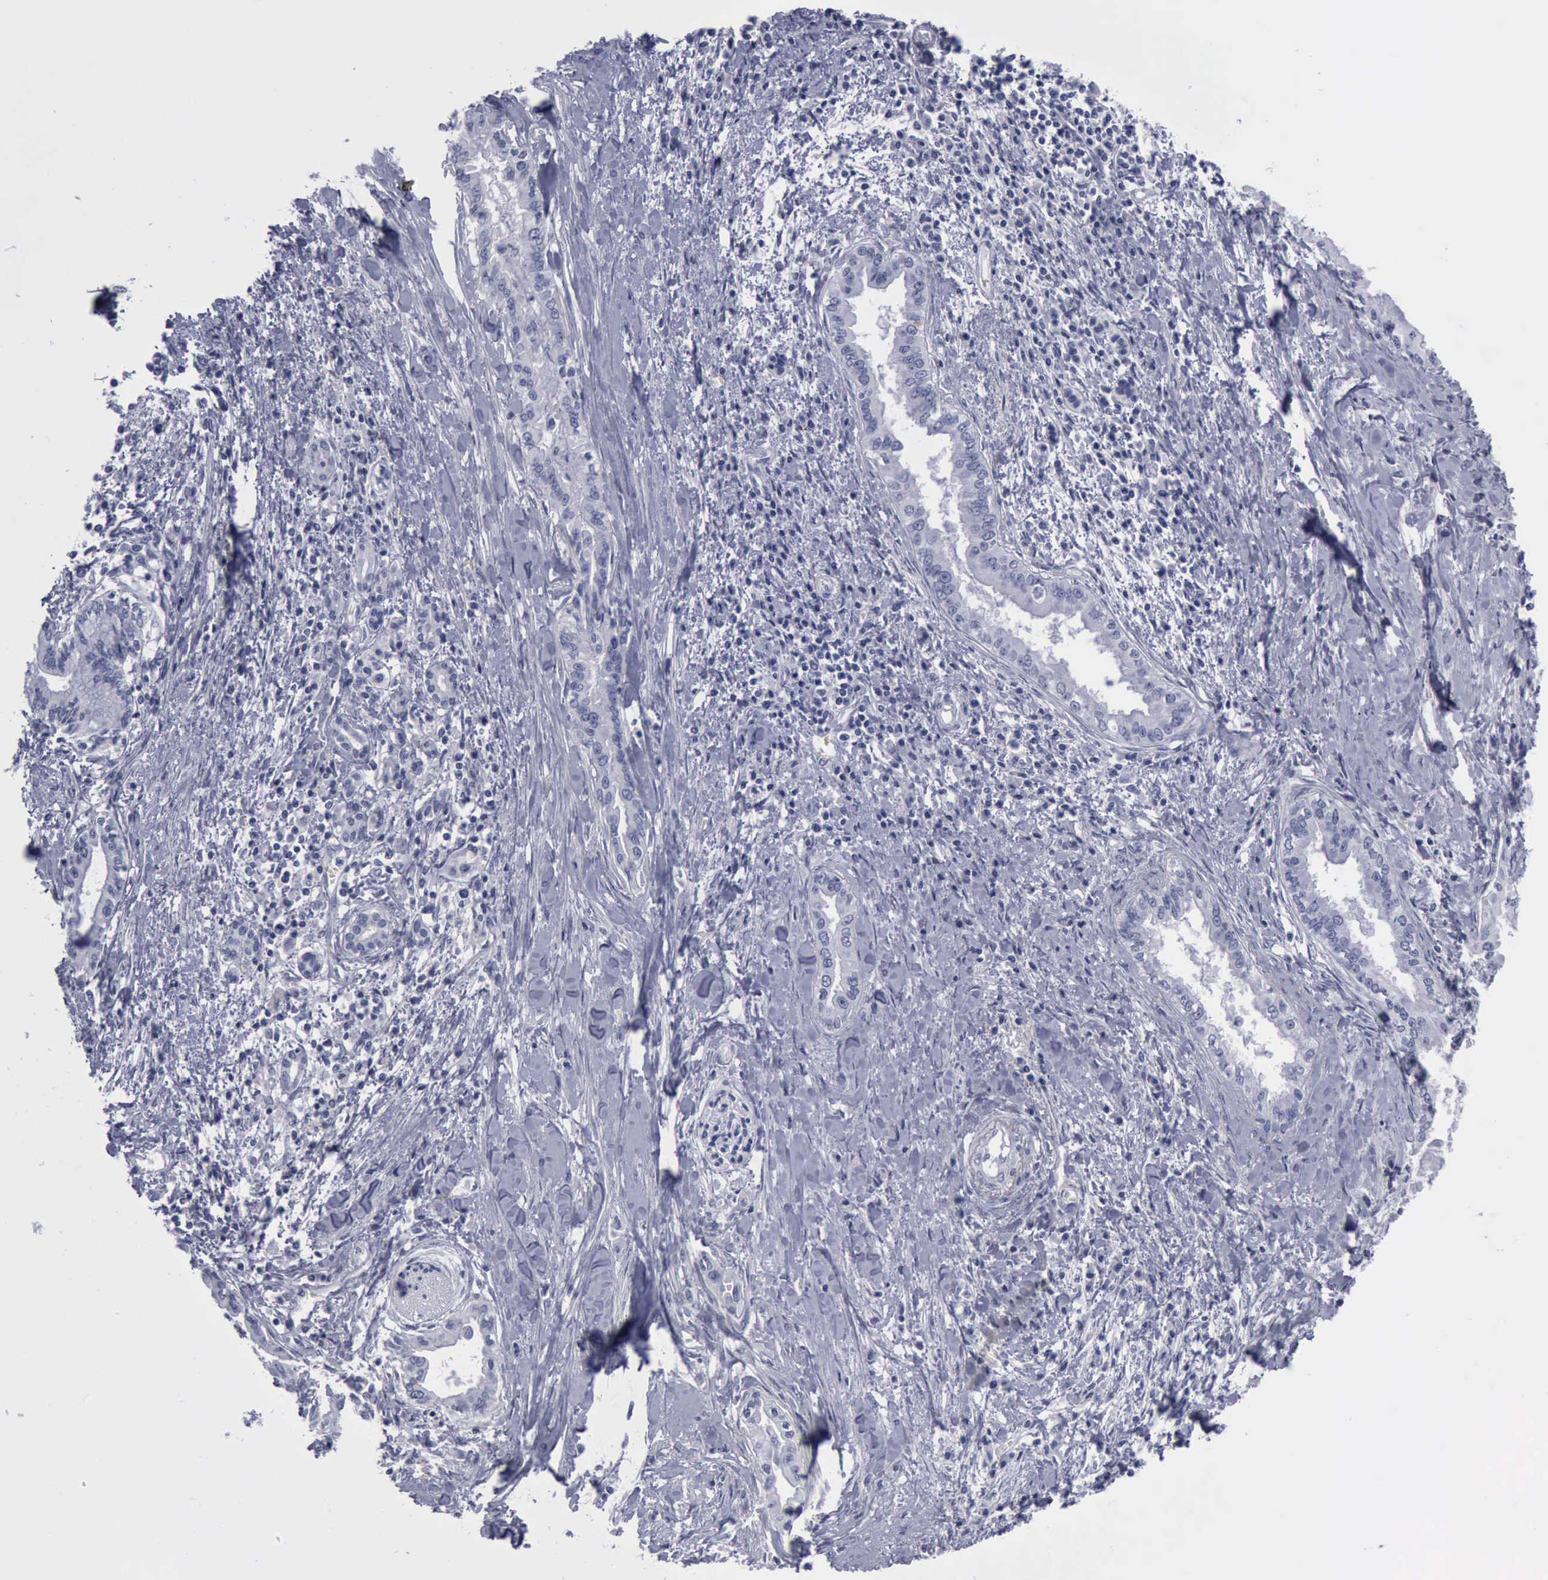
{"staining": {"intensity": "negative", "quantity": "none", "location": "none"}, "tissue": "pancreatic cancer", "cell_type": "Tumor cells", "image_type": "cancer", "snomed": [{"axis": "morphology", "description": "Adenocarcinoma, NOS"}, {"axis": "topography", "description": "Pancreas"}], "caption": "This micrograph is of adenocarcinoma (pancreatic) stained with immunohistochemistry (IHC) to label a protein in brown with the nuclei are counter-stained blue. There is no expression in tumor cells.", "gene": "KRT13", "patient": {"sex": "female", "age": 64}}